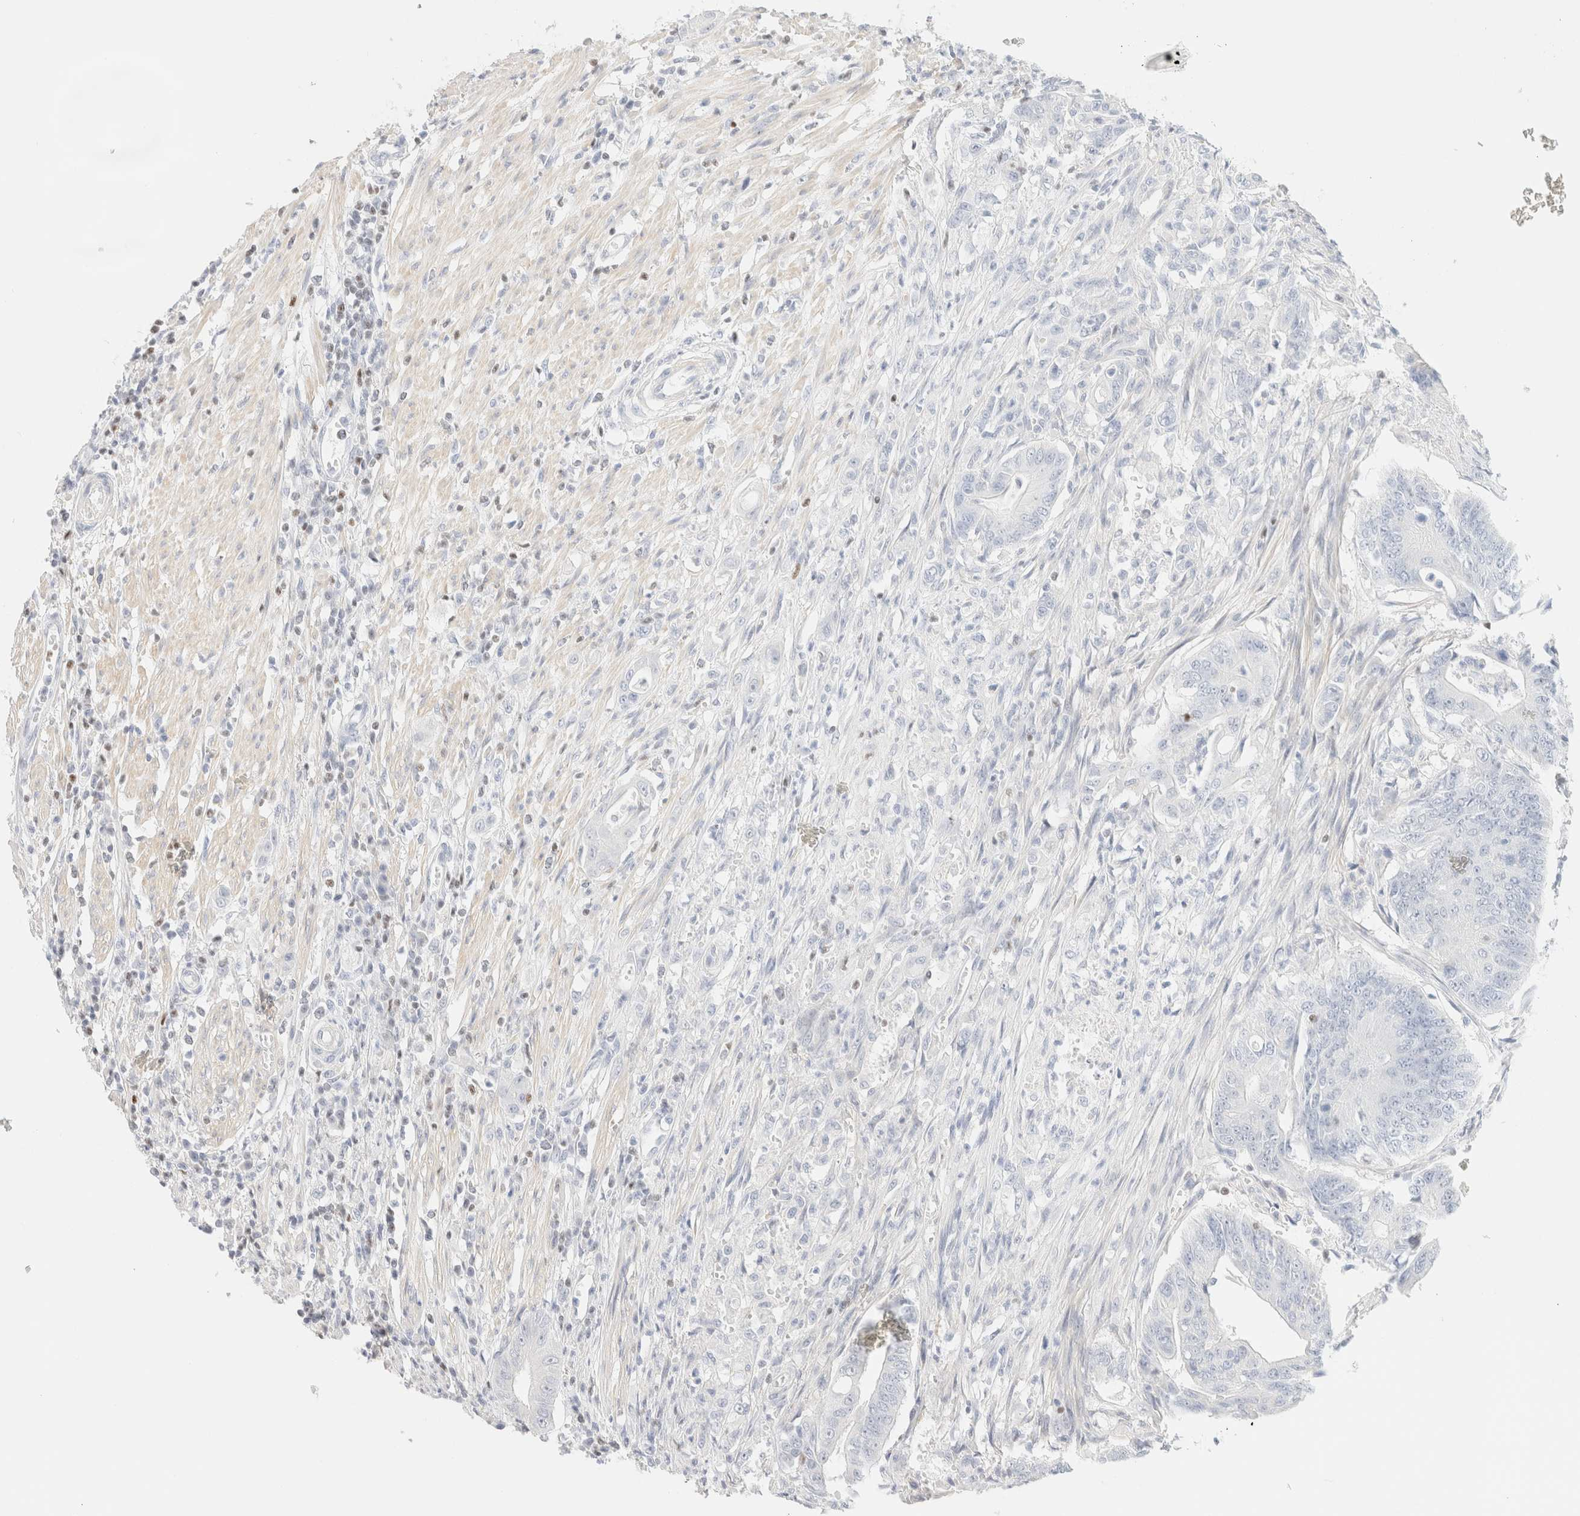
{"staining": {"intensity": "negative", "quantity": "none", "location": "none"}, "tissue": "colorectal cancer", "cell_type": "Tumor cells", "image_type": "cancer", "snomed": [{"axis": "morphology", "description": "Adenoma, NOS"}, {"axis": "morphology", "description": "Adenocarcinoma, NOS"}, {"axis": "topography", "description": "Colon"}], "caption": "An immunohistochemistry image of colorectal cancer is shown. There is no staining in tumor cells of colorectal cancer. Brightfield microscopy of IHC stained with DAB (brown) and hematoxylin (blue), captured at high magnification.", "gene": "IKZF3", "patient": {"sex": "male", "age": 79}}